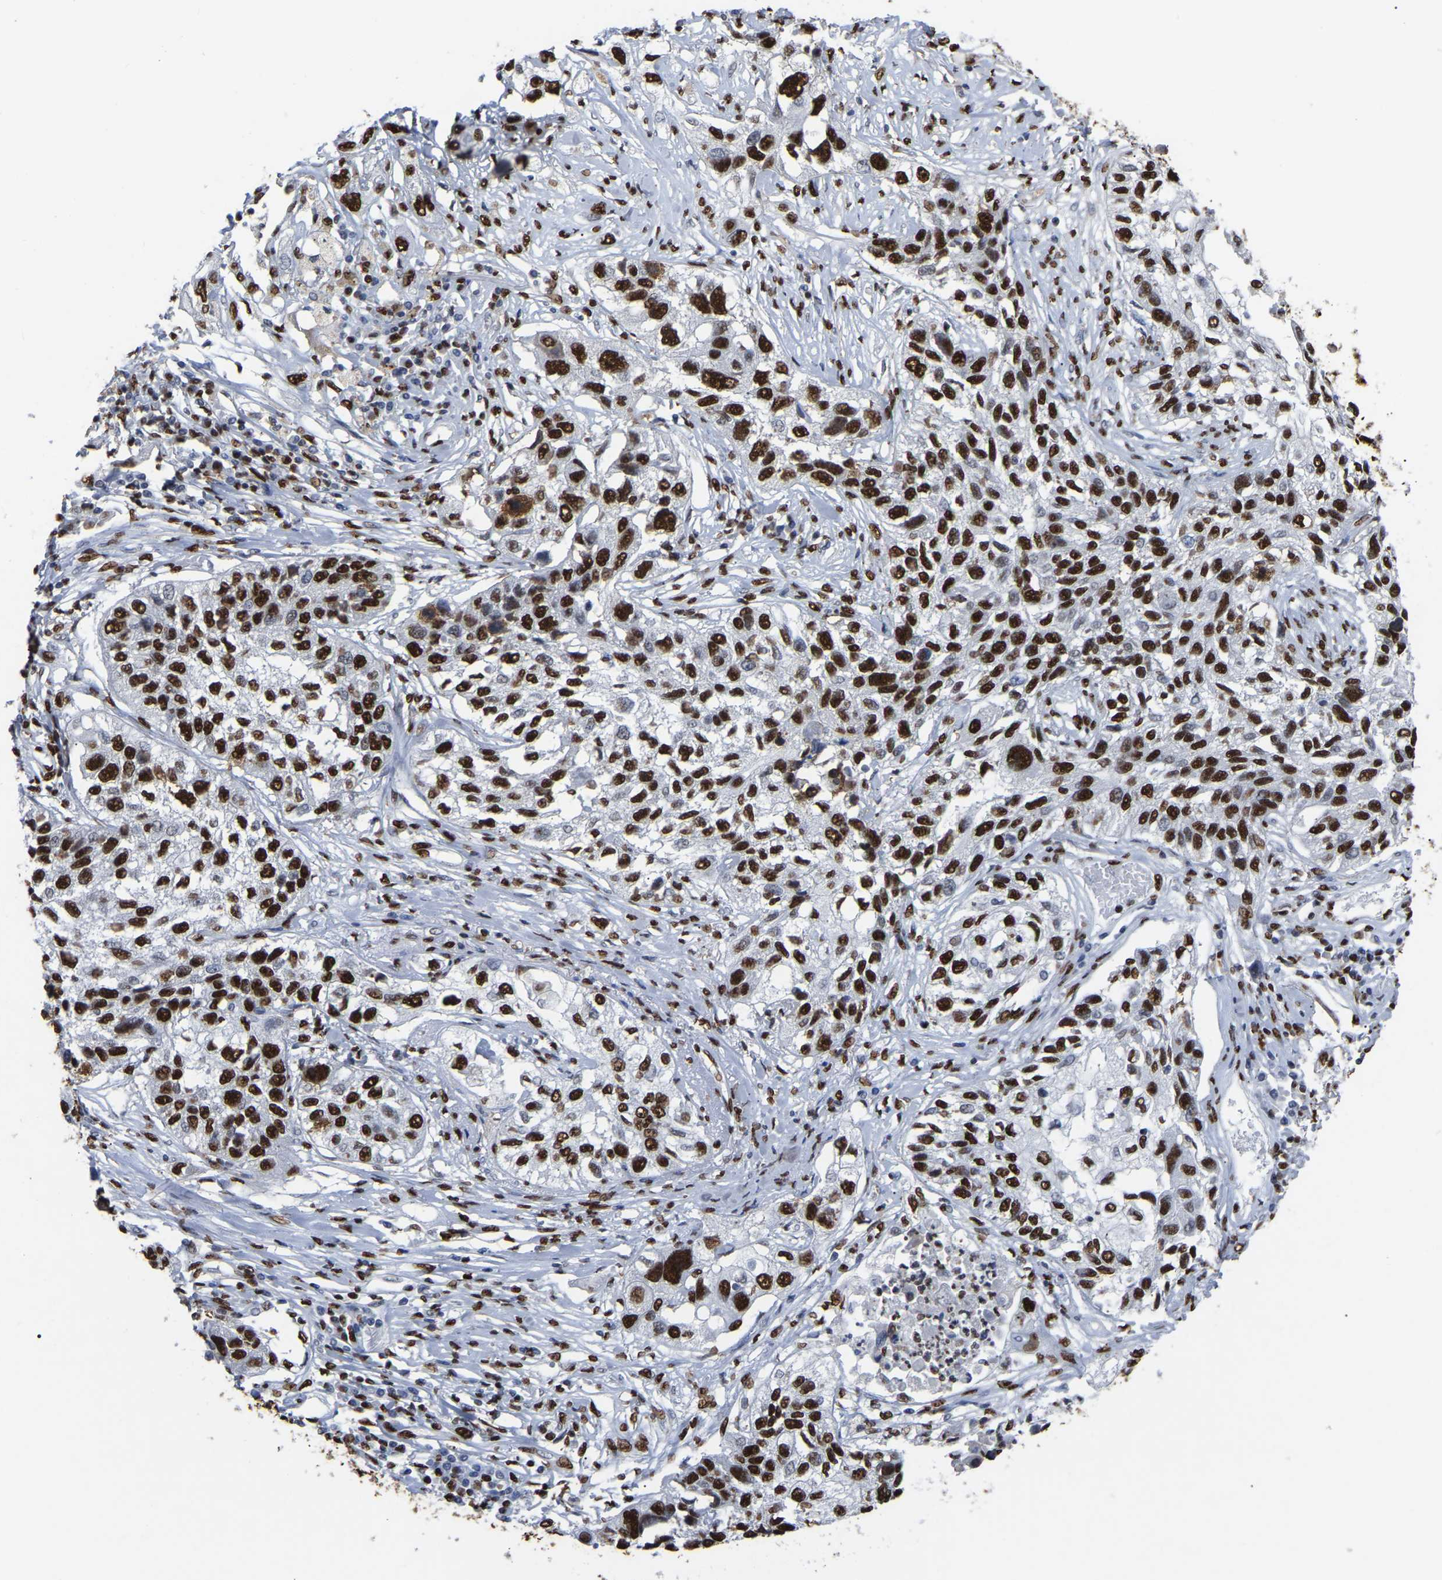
{"staining": {"intensity": "strong", "quantity": ">75%", "location": "nuclear"}, "tissue": "lung cancer", "cell_type": "Tumor cells", "image_type": "cancer", "snomed": [{"axis": "morphology", "description": "Squamous cell carcinoma, NOS"}, {"axis": "topography", "description": "Lung"}], "caption": "The micrograph shows immunohistochemical staining of squamous cell carcinoma (lung). There is strong nuclear expression is appreciated in approximately >75% of tumor cells.", "gene": "RBL2", "patient": {"sex": "male", "age": 71}}